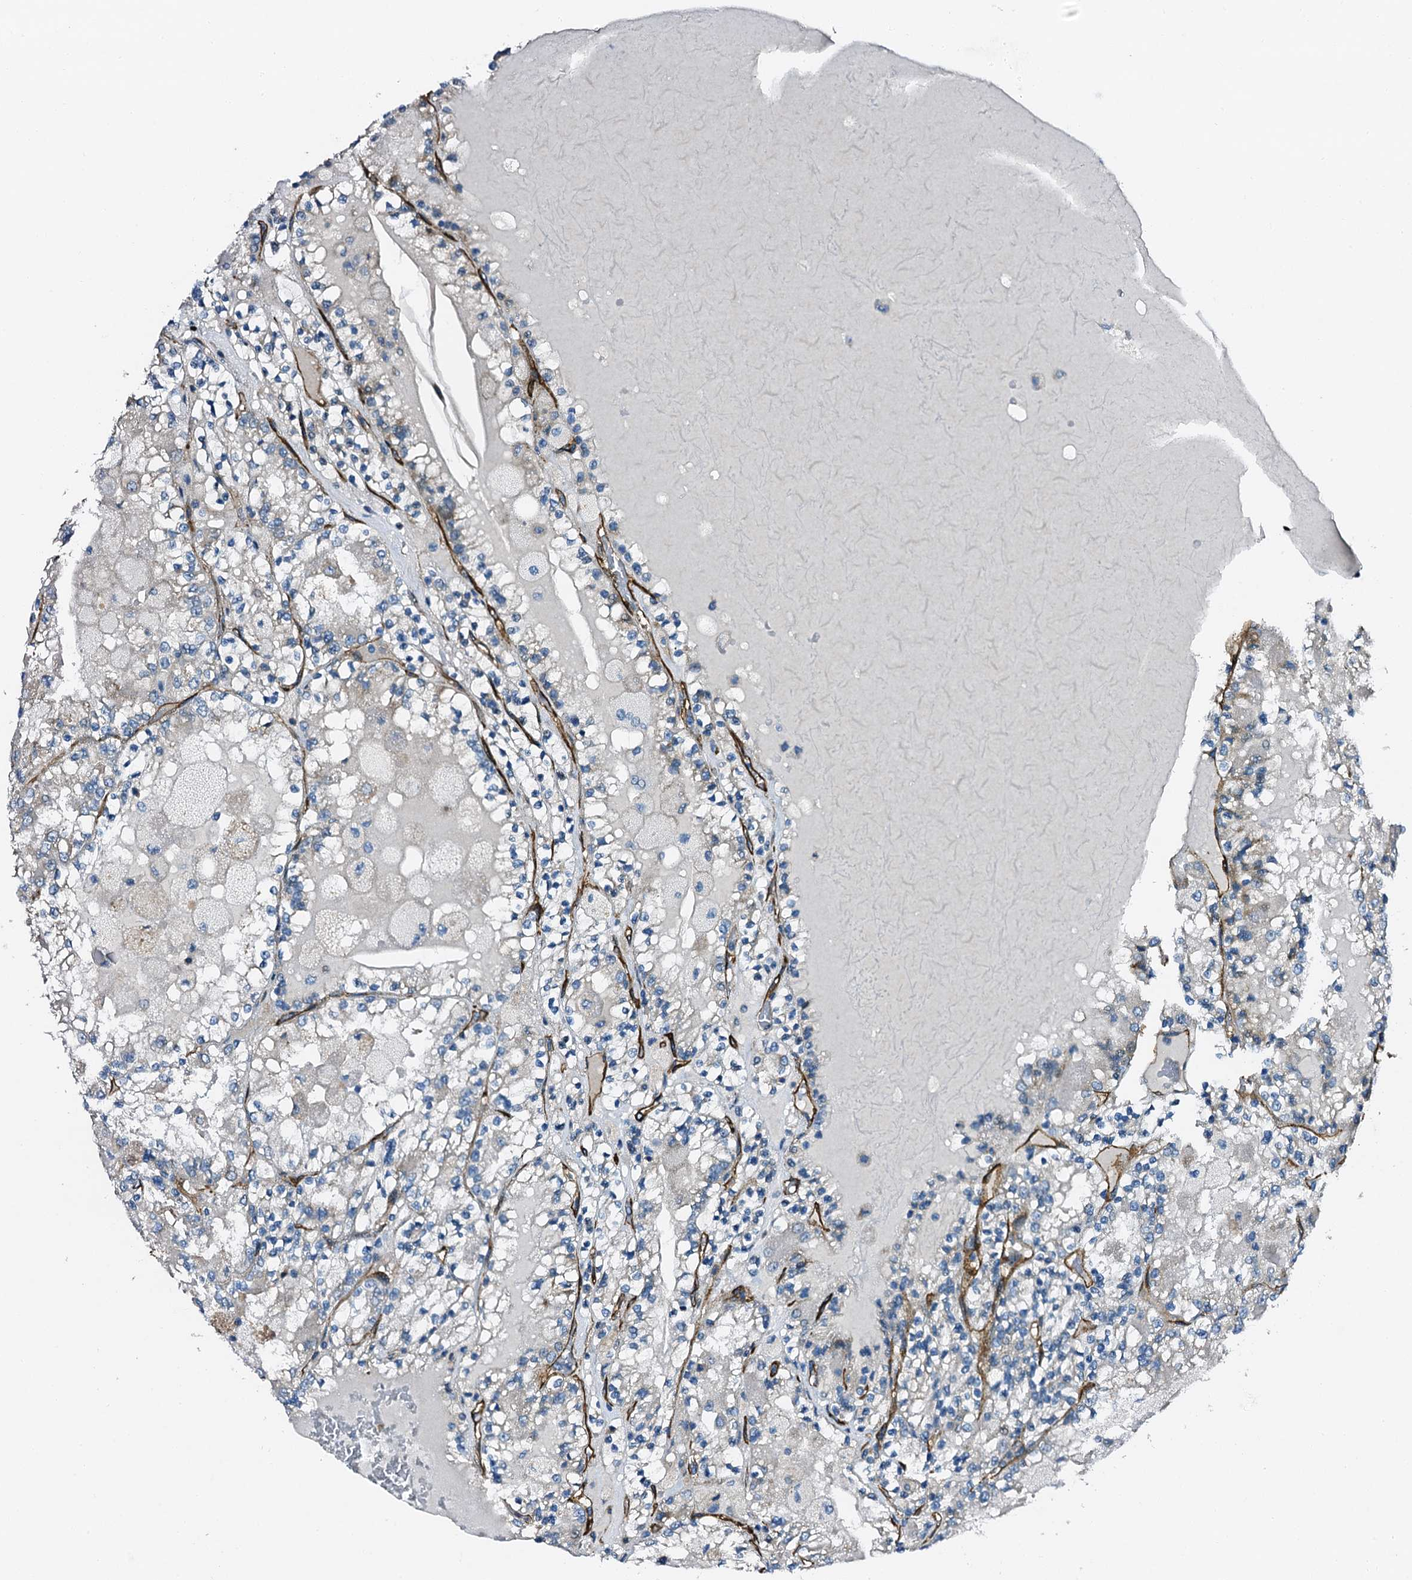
{"staining": {"intensity": "negative", "quantity": "none", "location": "none"}, "tissue": "renal cancer", "cell_type": "Tumor cells", "image_type": "cancer", "snomed": [{"axis": "morphology", "description": "Adenocarcinoma, NOS"}, {"axis": "topography", "description": "Kidney"}], "caption": "DAB (3,3'-diaminobenzidine) immunohistochemical staining of human renal cancer shows no significant staining in tumor cells. The staining was performed using DAB (3,3'-diaminobenzidine) to visualize the protein expression in brown, while the nuclei were stained in blue with hematoxylin (Magnification: 20x).", "gene": "DBX1", "patient": {"sex": "female", "age": 56}}